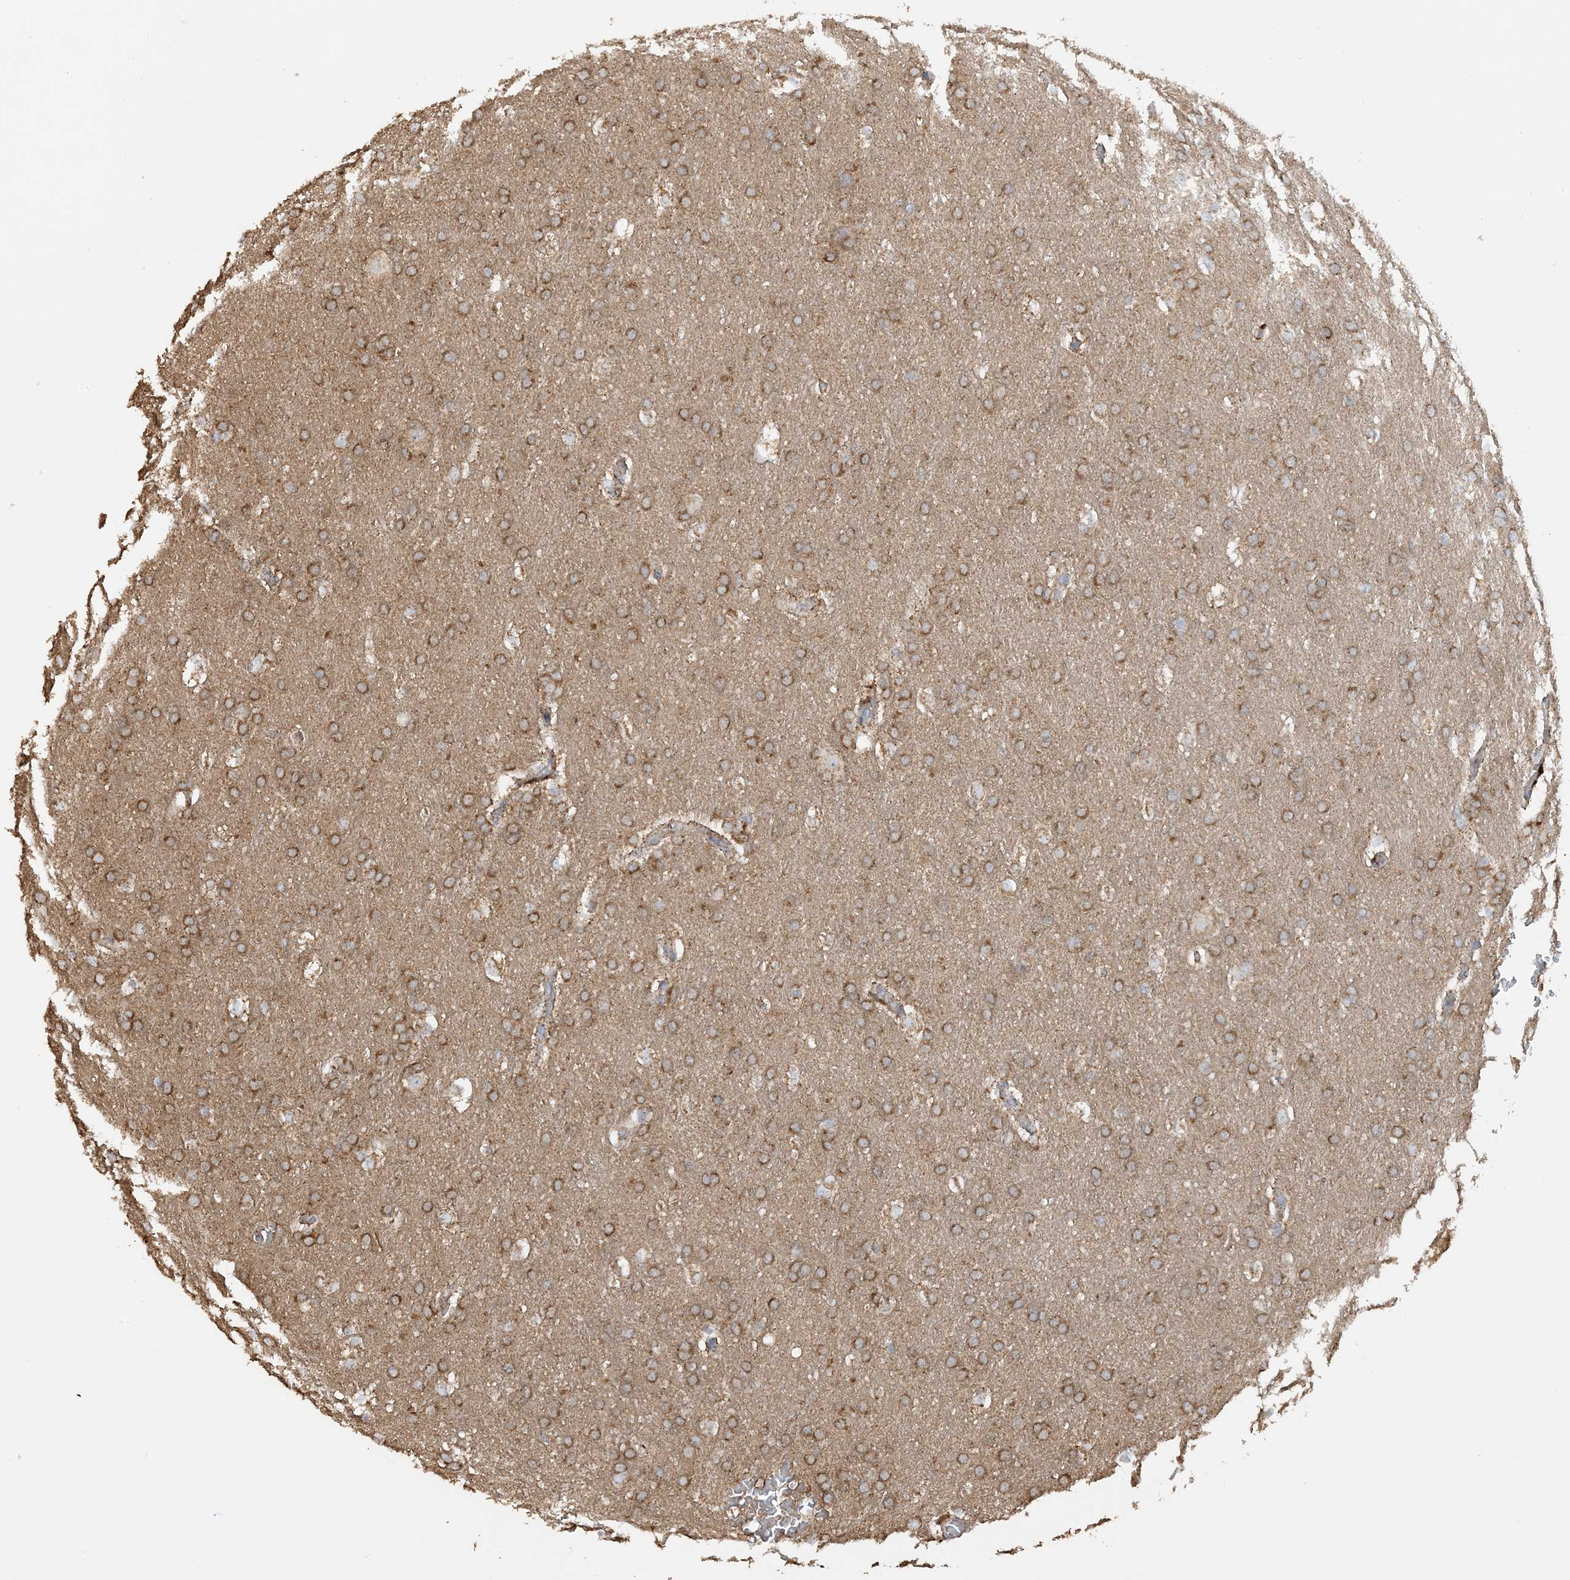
{"staining": {"intensity": "moderate", "quantity": ">75%", "location": "cytoplasmic/membranous"}, "tissue": "glioma", "cell_type": "Tumor cells", "image_type": "cancer", "snomed": [{"axis": "morphology", "description": "Glioma, malignant, Low grade"}, {"axis": "topography", "description": "Brain"}], "caption": "Immunohistochemical staining of malignant glioma (low-grade) demonstrates moderate cytoplasmic/membranous protein staining in approximately >75% of tumor cells.", "gene": "AGA", "patient": {"sex": "female", "age": 37}}